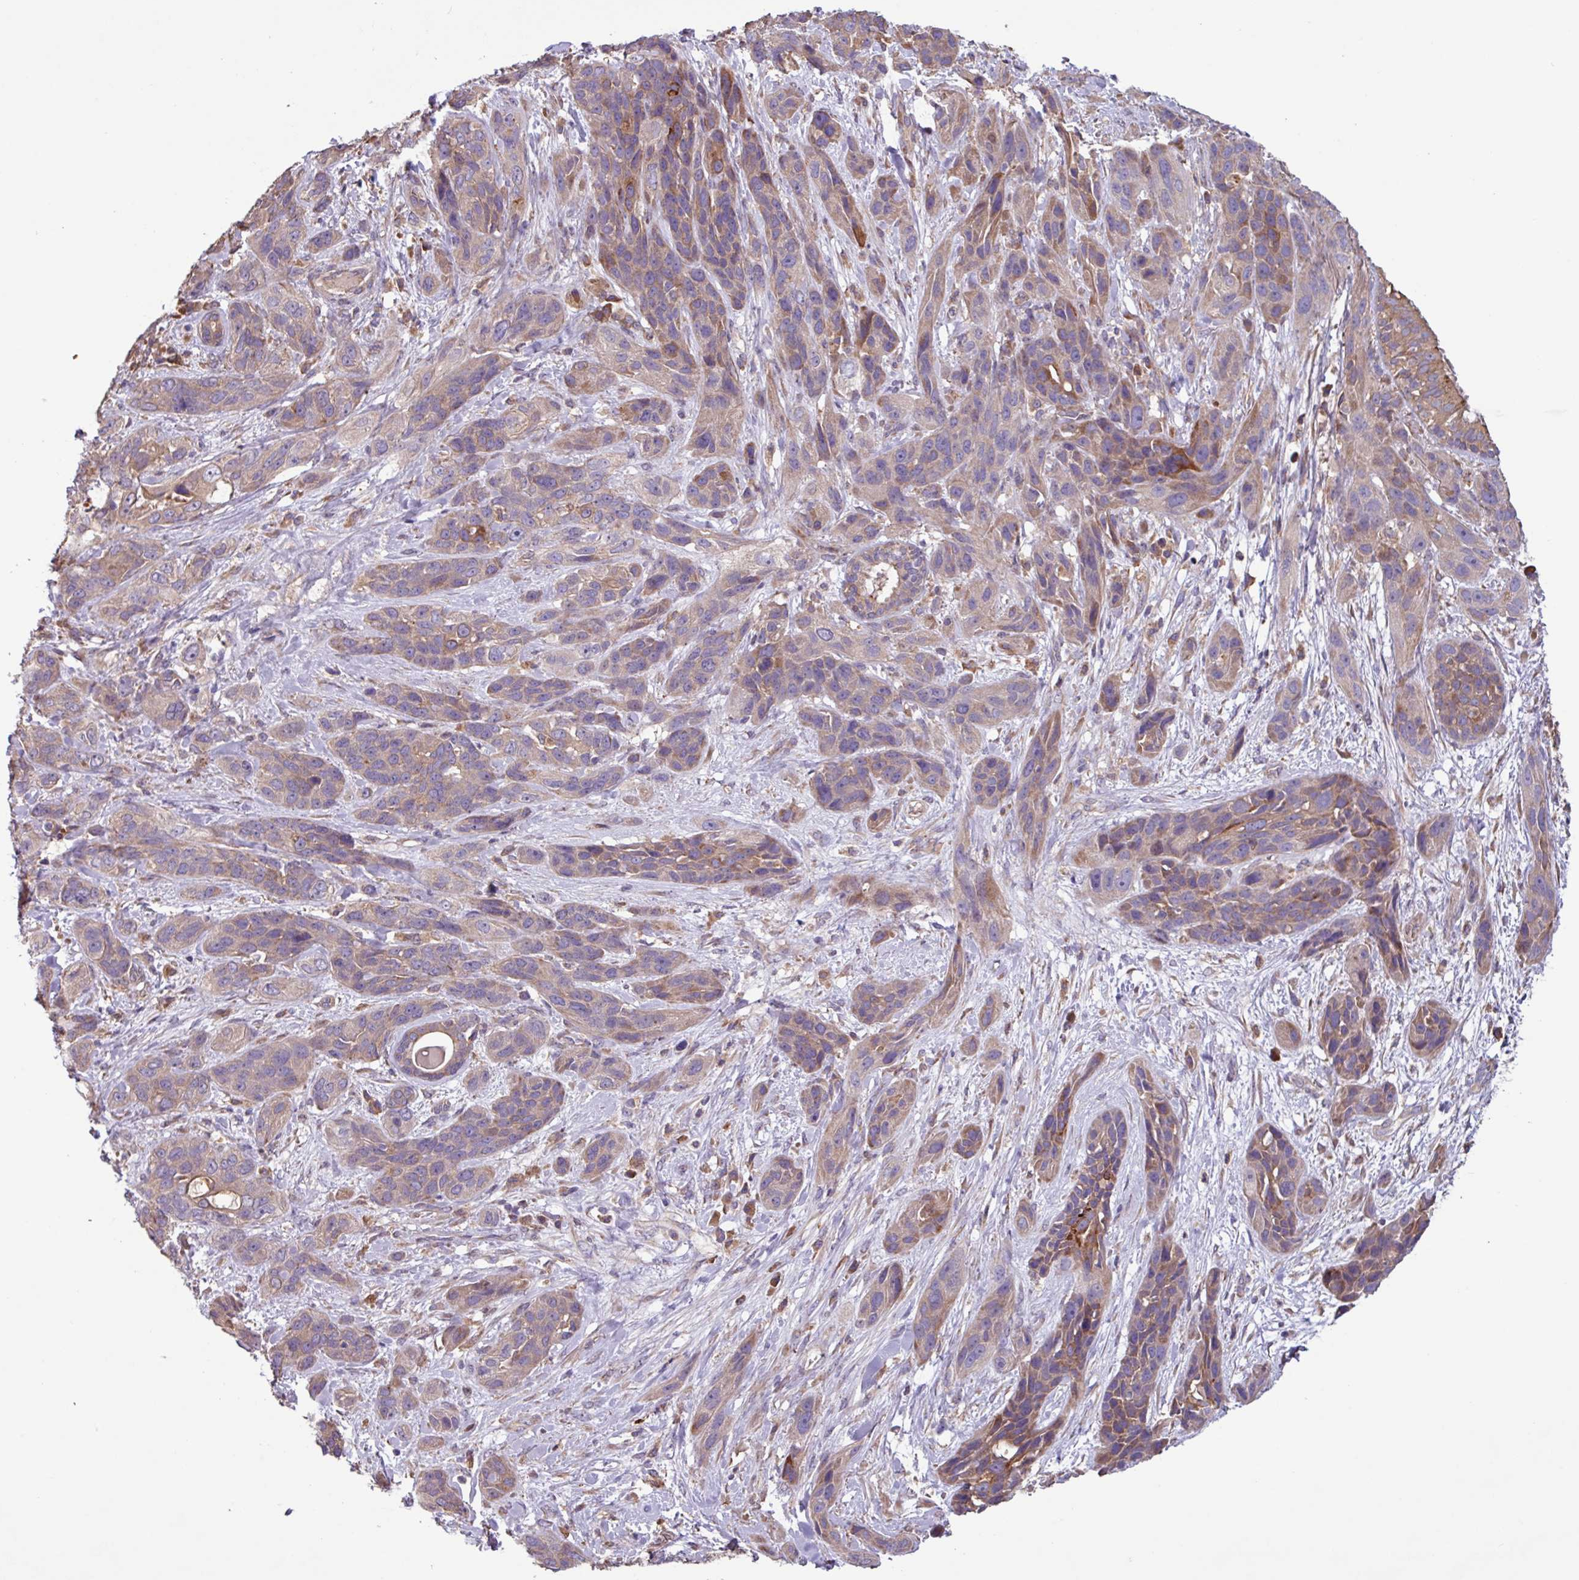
{"staining": {"intensity": "weak", "quantity": ">75%", "location": "cytoplasmic/membranous"}, "tissue": "soft tissue", "cell_type": "Fibroblasts", "image_type": "normal", "snomed": [{"axis": "morphology", "description": "Normal tissue, NOS"}, {"axis": "morphology", "description": "Squamous cell carcinoma, NOS"}, {"axis": "topography", "description": "Bronchus"}, {"axis": "topography", "description": "Lung"}], "caption": "A brown stain labels weak cytoplasmic/membranous expression of a protein in fibroblasts of normal soft tissue.", "gene": "PTPRQ", "patient": {"sex": "female", "age": 70}}